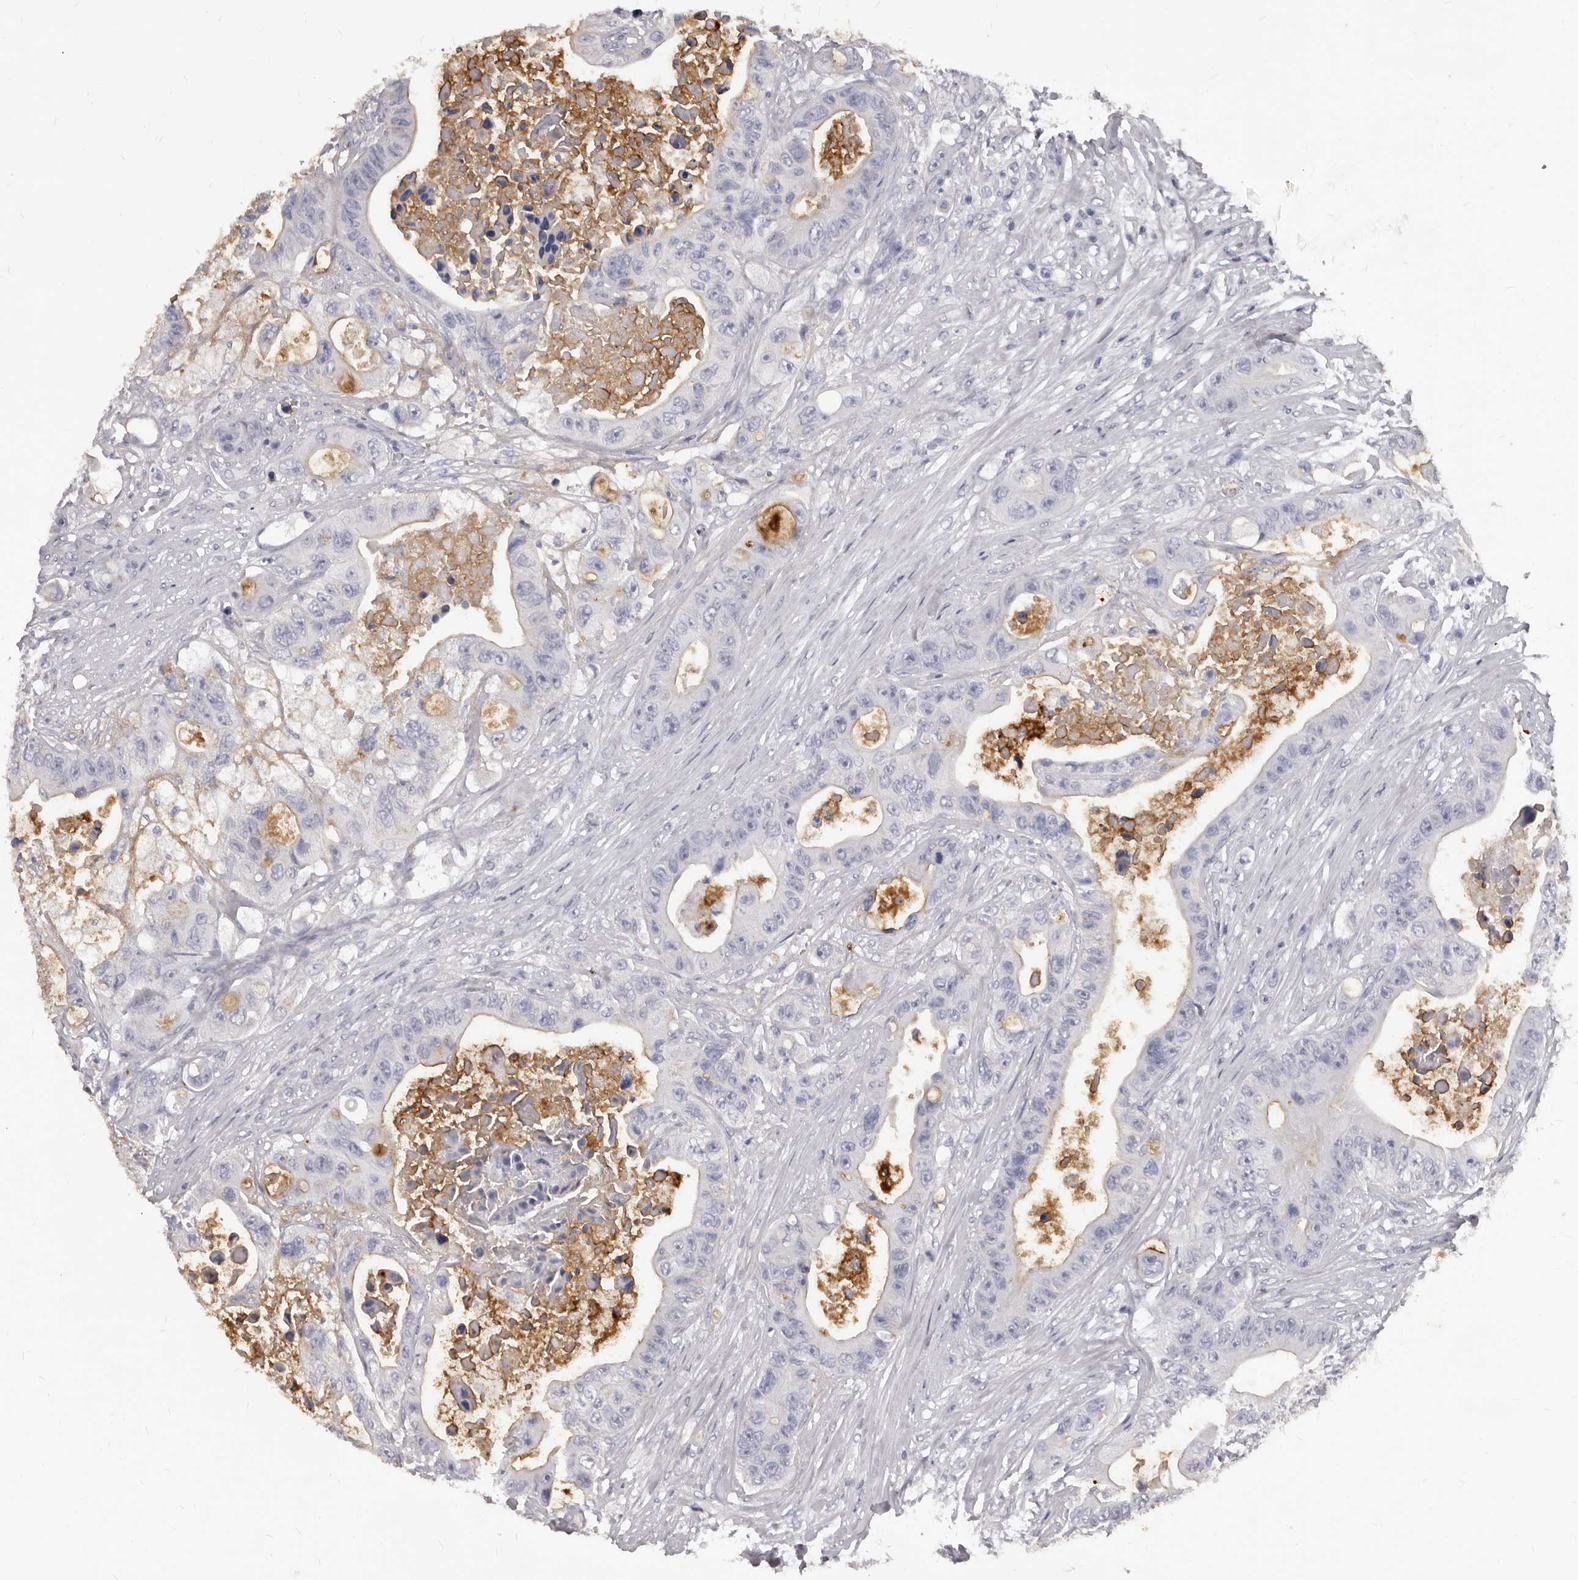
{"staining": {"intensity": "negative", "quantity": "none", "location": "none"}, "tissue": "colorectal cancer", "cell_type": "Tumor cells", "image_type": "cancer", "snomed": [{"axis": "morphology", "description": "Adenocarcinoma, NOS"}, {"axis": "topography", "description": "Colon"}], "caption": "The image demonstrates no staining of tumor cells in colorectal cancer.", "gene": "GPRC5C", "patient": {"sex": "female", "age": 46}}